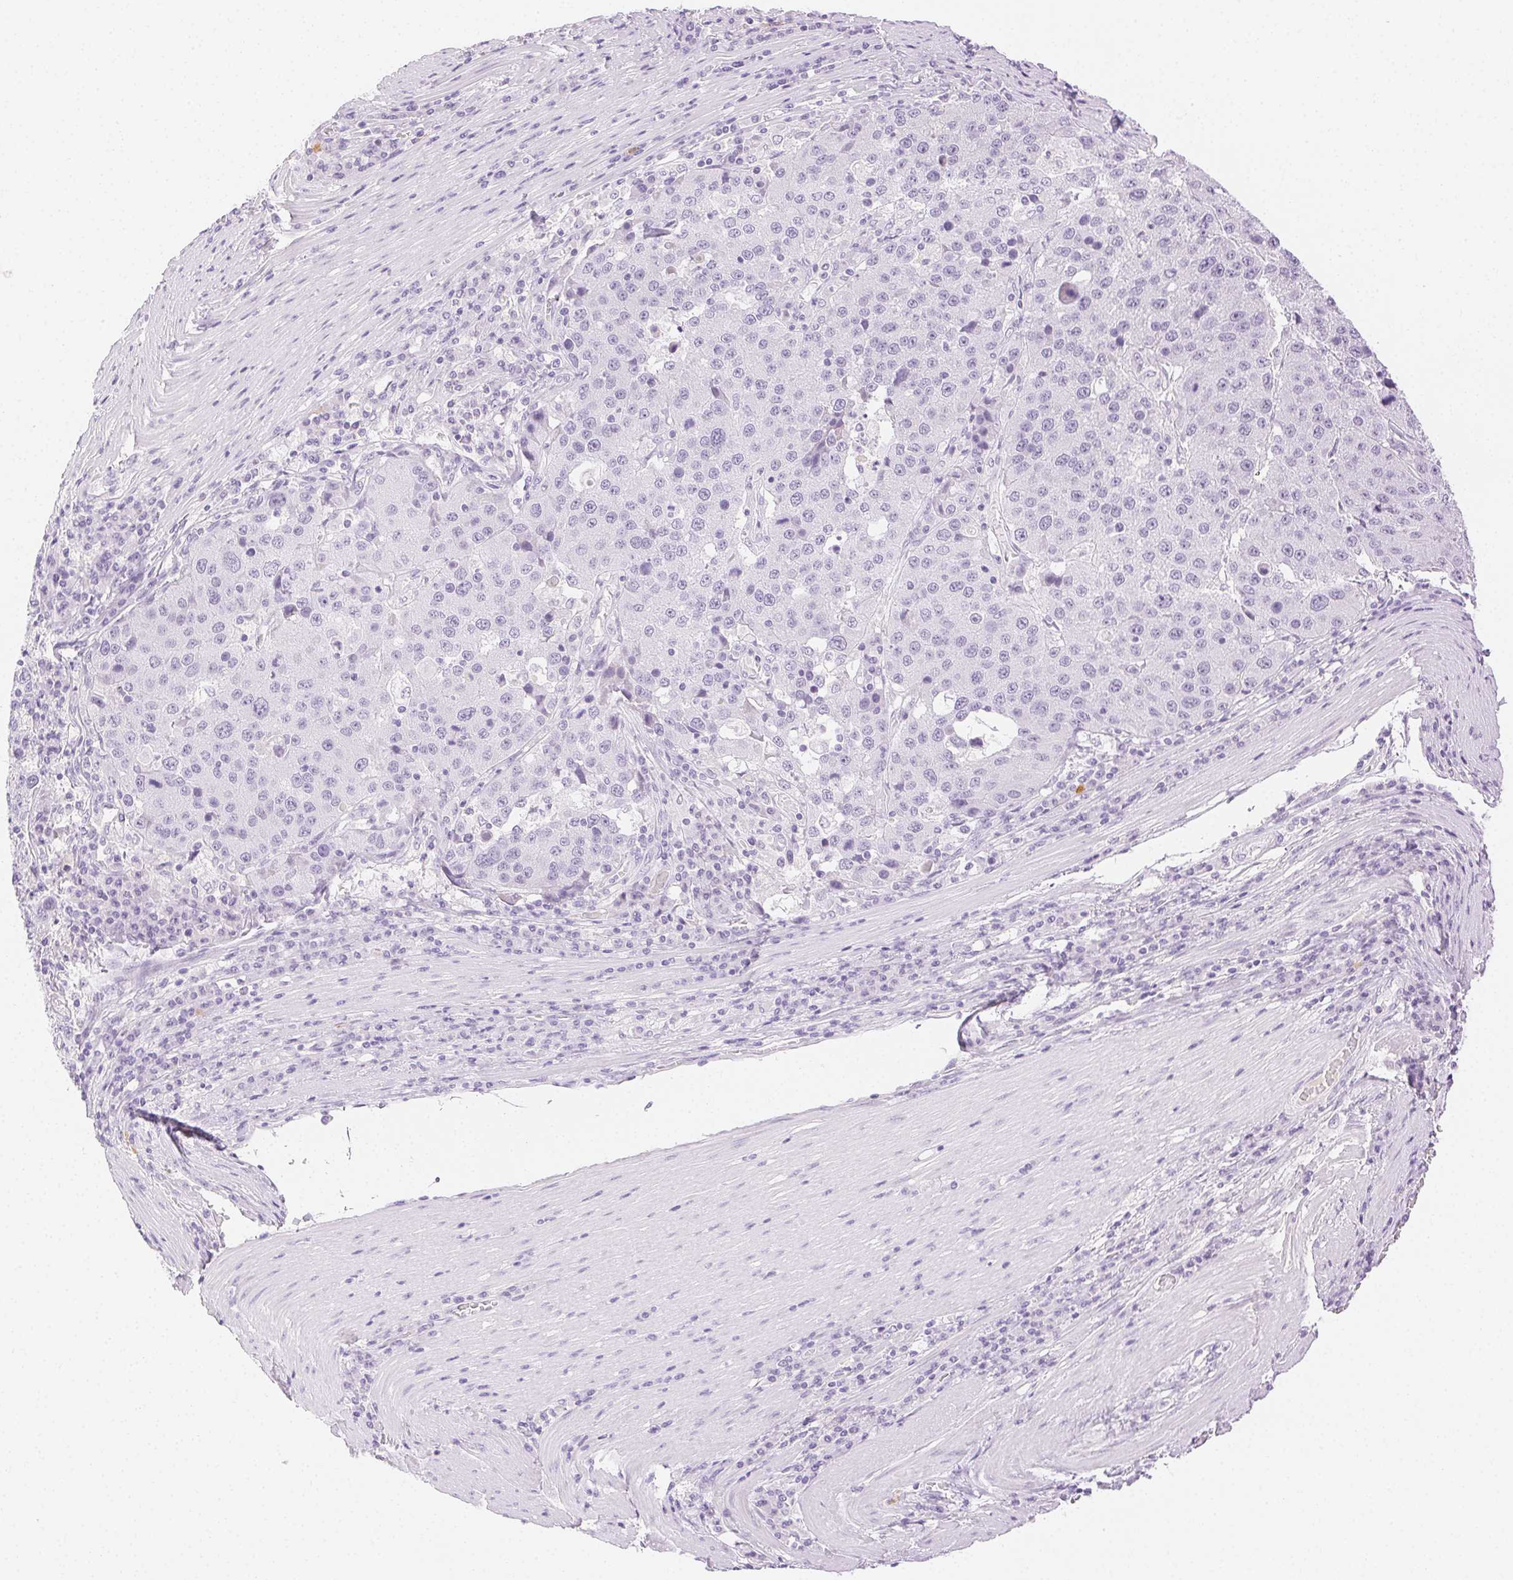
{"staining": {"intensity": "negative", "quantity": "none", "location": "none"}, "tissue": "stomach cancer", "cell_type": "Tumor cells", "image_type": "cancer", "snomed": [{"axis": "morphology", "description": "Adenocarcinoma, NOS"}, {"axis": "topography", "description": "Stomach"}], "caption": "Human adenocarcinoma (stomach) stained for a protein using immunohistochemistry demonstrates no expression in tumor cells.", "gene": "SPACA4", "patient": {"sex": "male", "age": 71}}